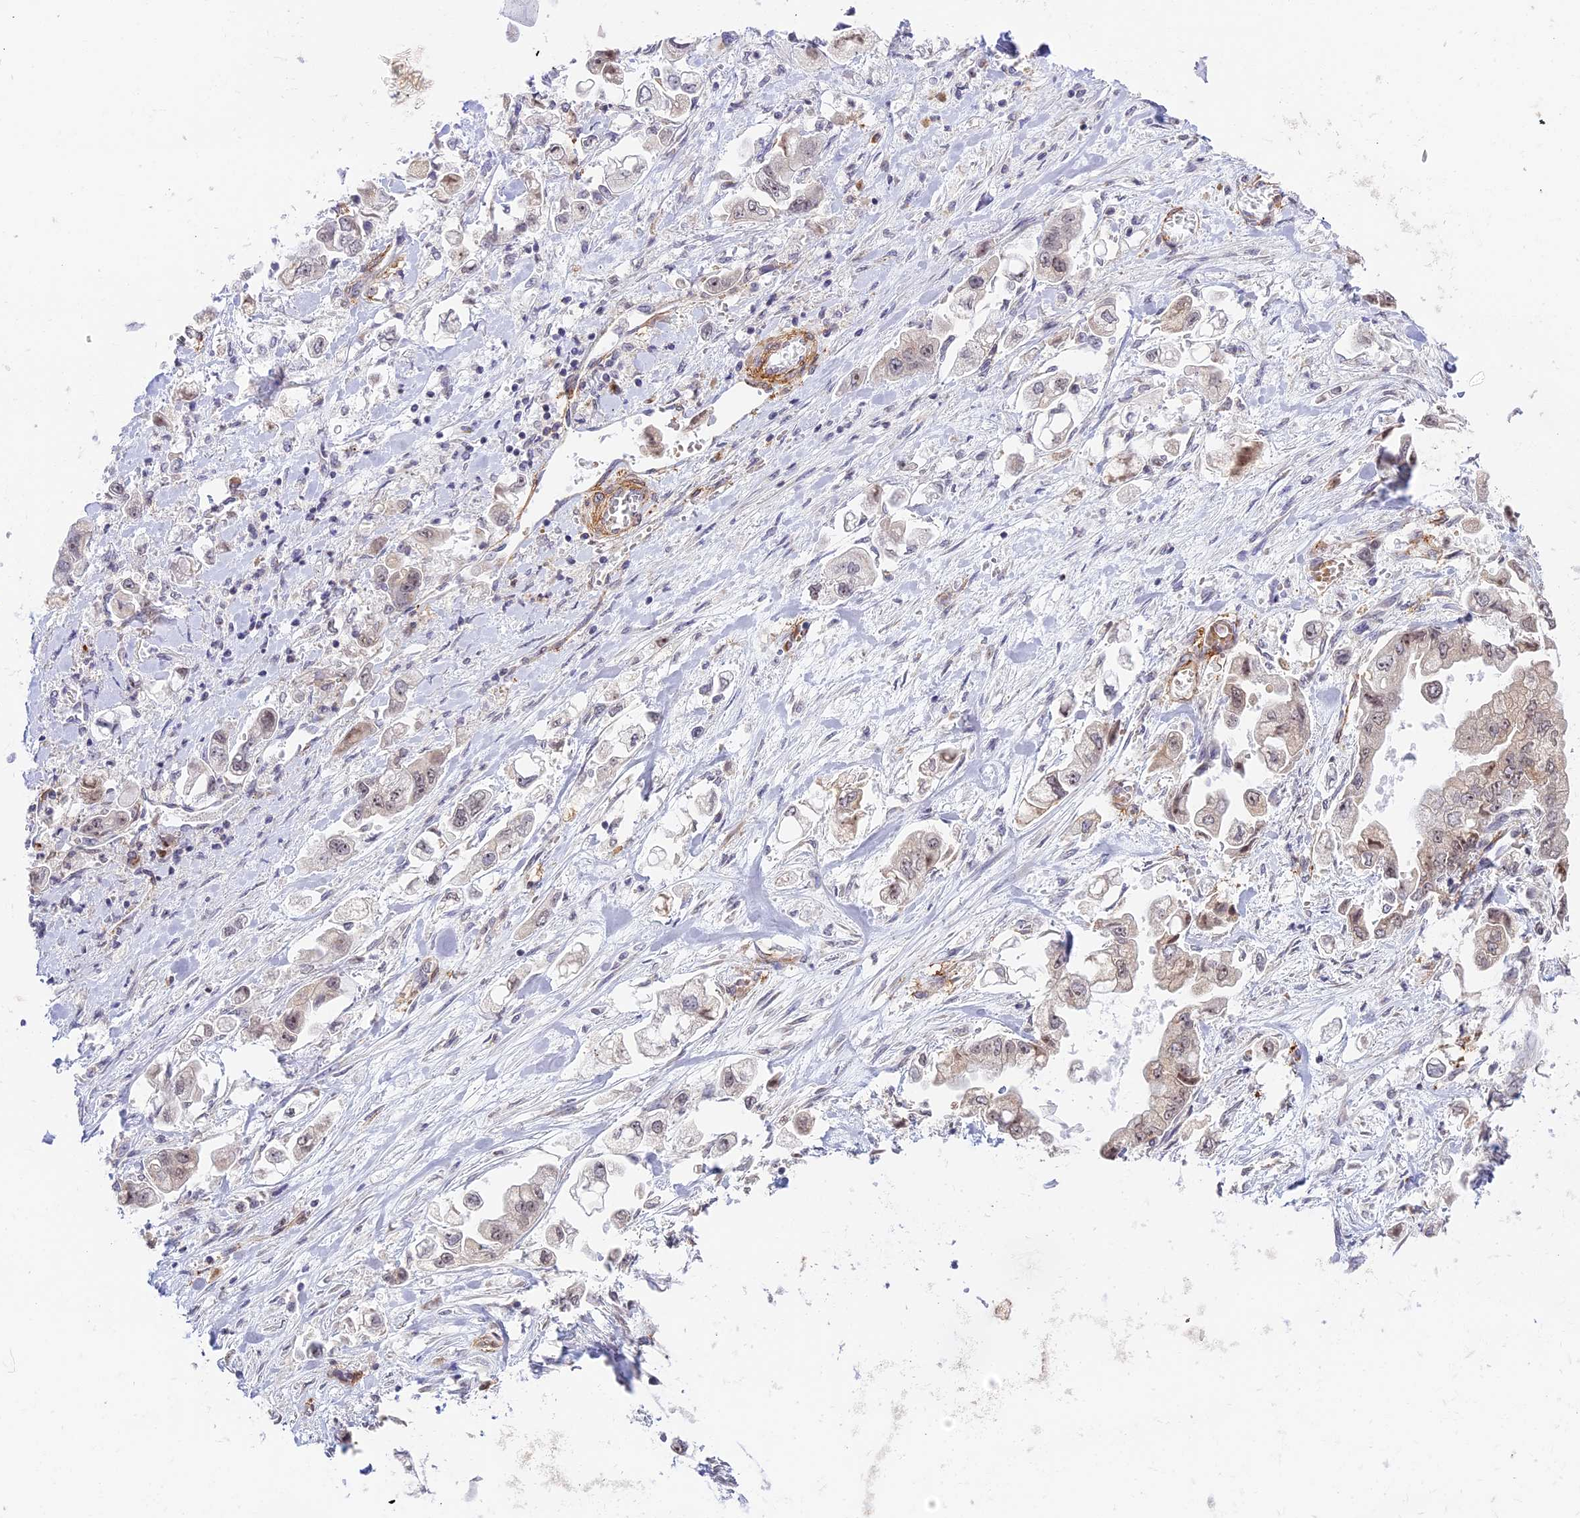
{"staining": {"intensity": "weak", "quantity": "25%-75%", "location": "nuclear"}, "tissue": "stomach cancer", "cell_type": "Tumor cells", "image_type": "cancer", "snomed": [{"axis": "morphology", "description": "Adenocarcinoma, NOS"}, {"axis": "topography", "description": "Stomach"}], "caption": "Stomach adenocarcinoma stained with a protein marker reveals weak staining in tumor cells.", "gene": "HEATR5B", "patient": {"sex": "male", "age": 62}}